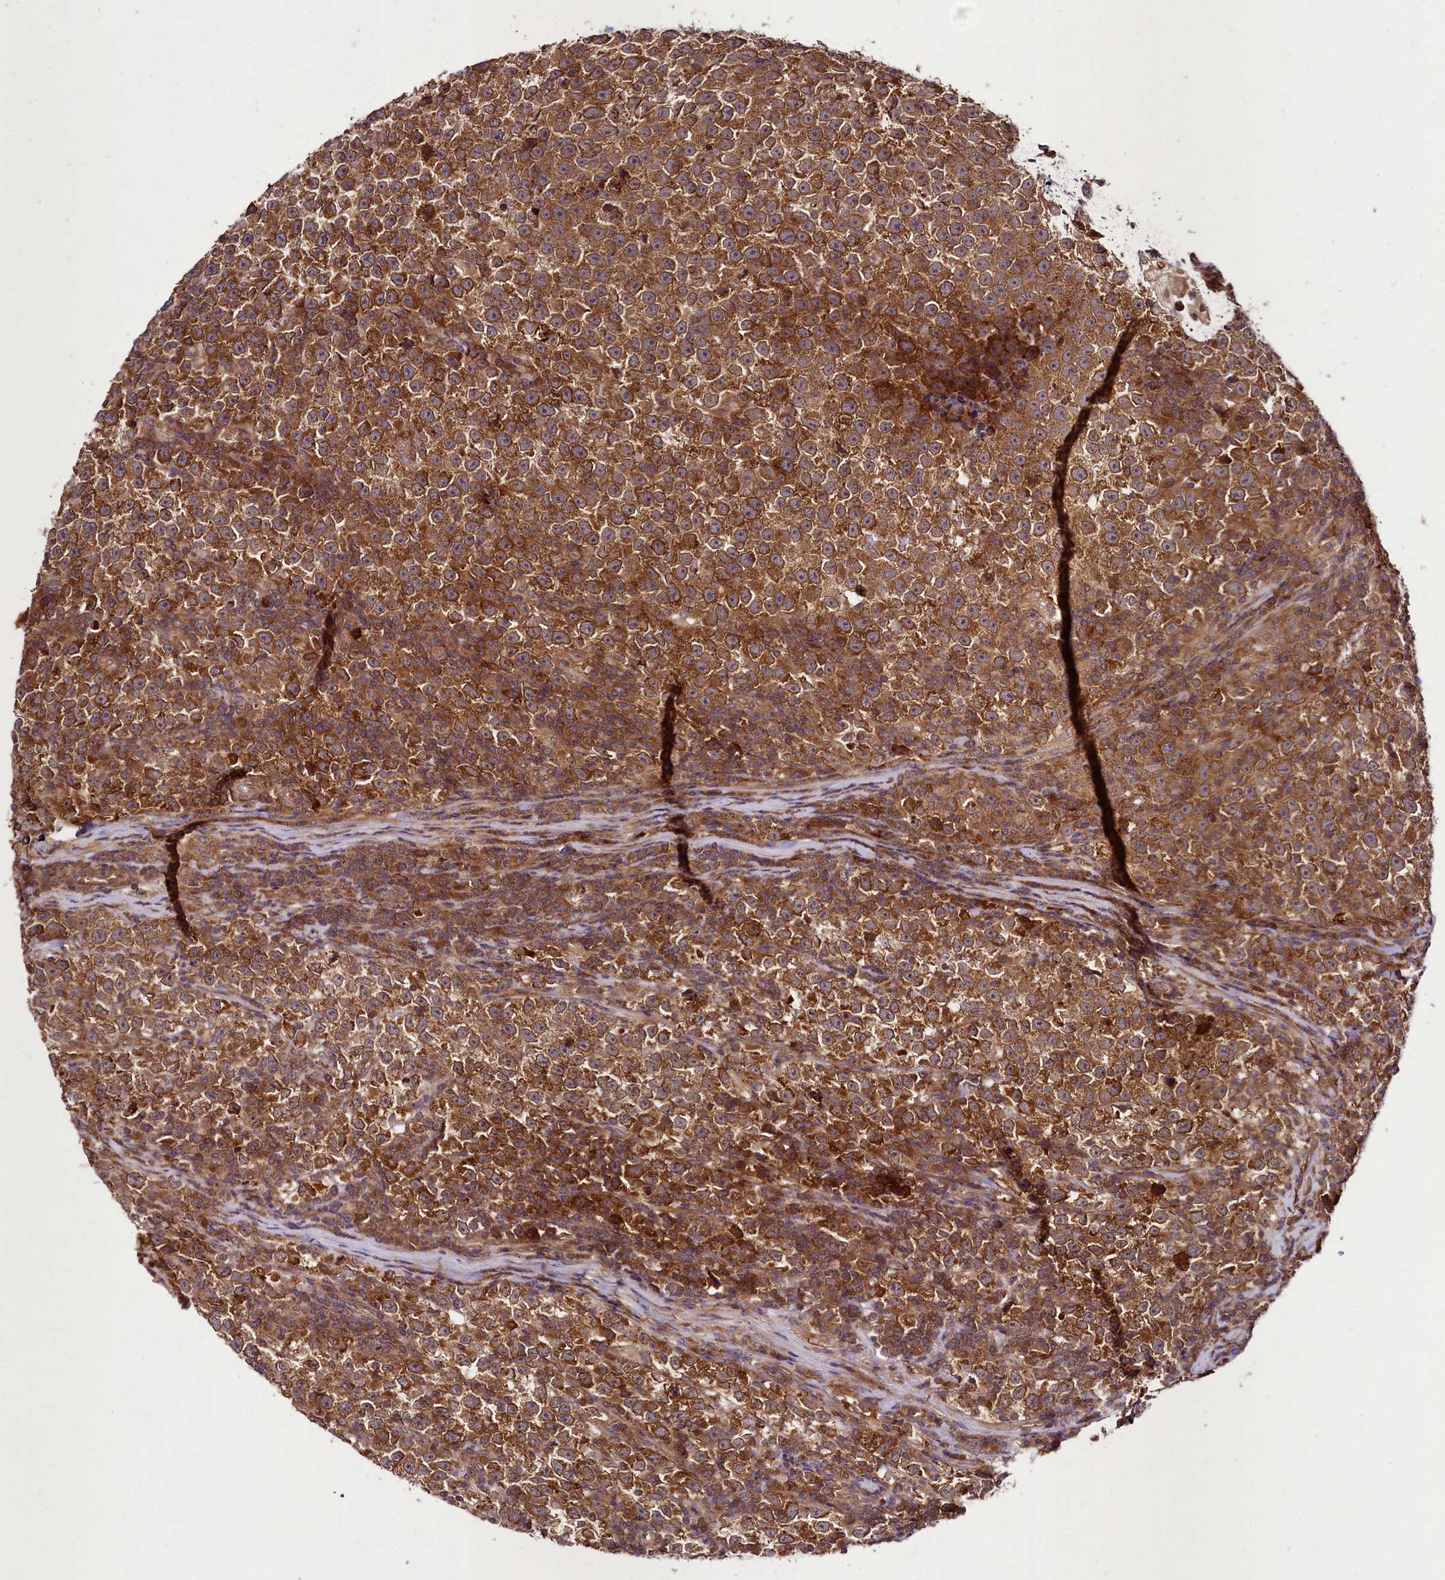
{"staining": {"intensity": "strong", "quantity": ">75%", "location": "cytoplasmic/membranous"}, "tissue": "testis cancer", "cell_type": "Tumor cells", "image_type": "cancer", "snomed": [{"axis": "morphology", "description": "Normal tissue, NOS"}, {"axis": "morphology", "description": "Seminoma, NOS"}, {"axis": "topography", "description": "Testis"}], "caption": "Testis cancer (seminoma) was stained to show a protein in brown. There is high levels of strong cytoplasmic/membranous positivity in about >75% of tumor cells.", "gene": "DCP1B", "patient": {"sex": "male", "age": 43}}